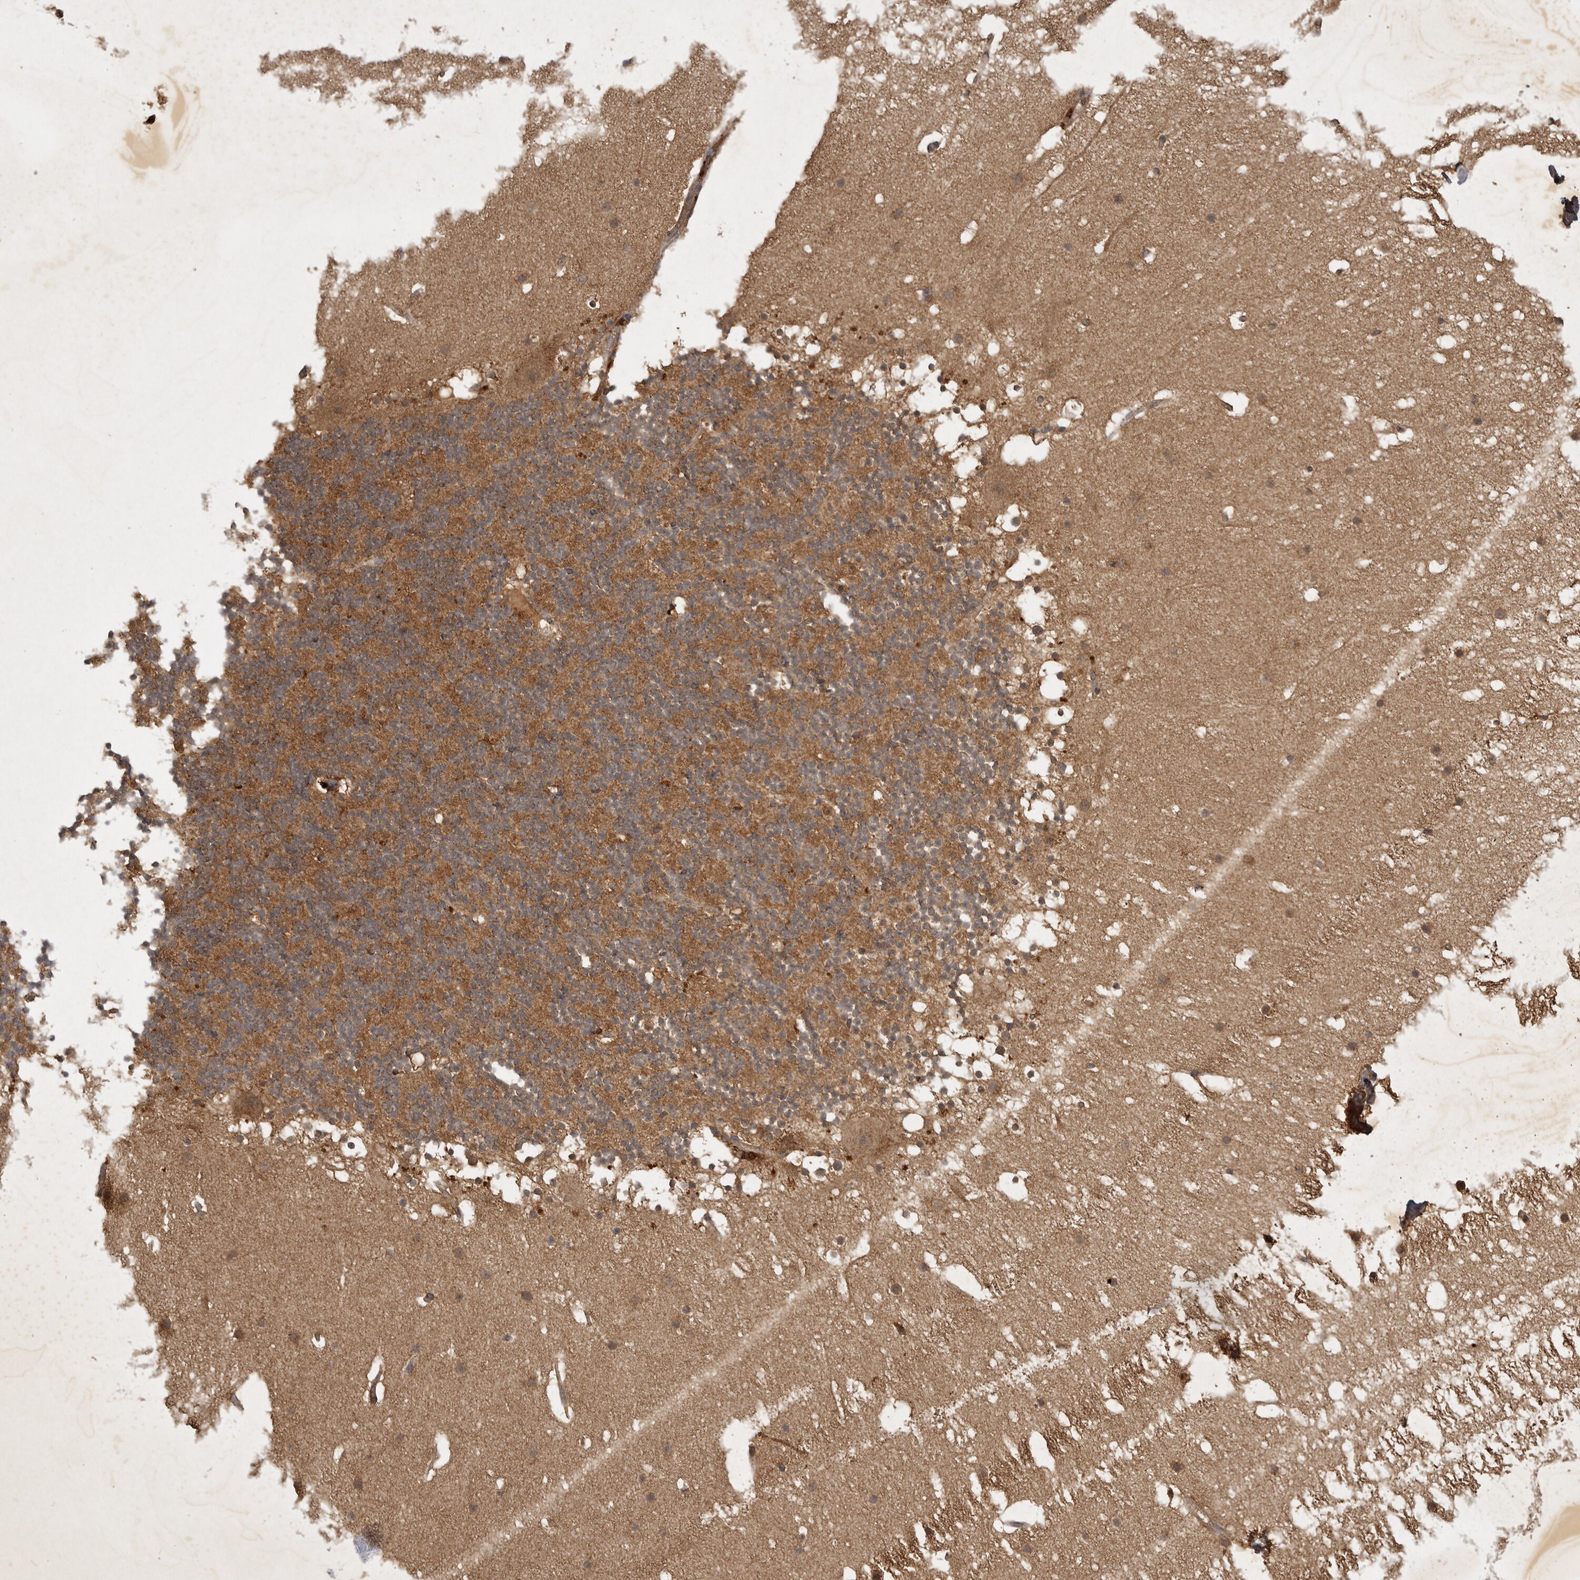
{"staining": {"intensity": "moderate", "quantity": "25%-75%", "location": "cytoplasmic/membranous"}, "tissue": "cerebellum", "cell_type": "Cells in granular layer", "image_type": "normal", "snomed": [{"axis": "morphology", "description": "Normal tissue, NOS"}, {"axis": "topography", "description": "Cerebellum"}], "caption": "The image shows a brown stain indicating the presence of a protein in the cytoplasmic/membranous of cells in granular layer in cerebellum. Nuclei are stained in blue.", "gene": "ICOSLG", "patient": {"sex": "male", "age": 57}}